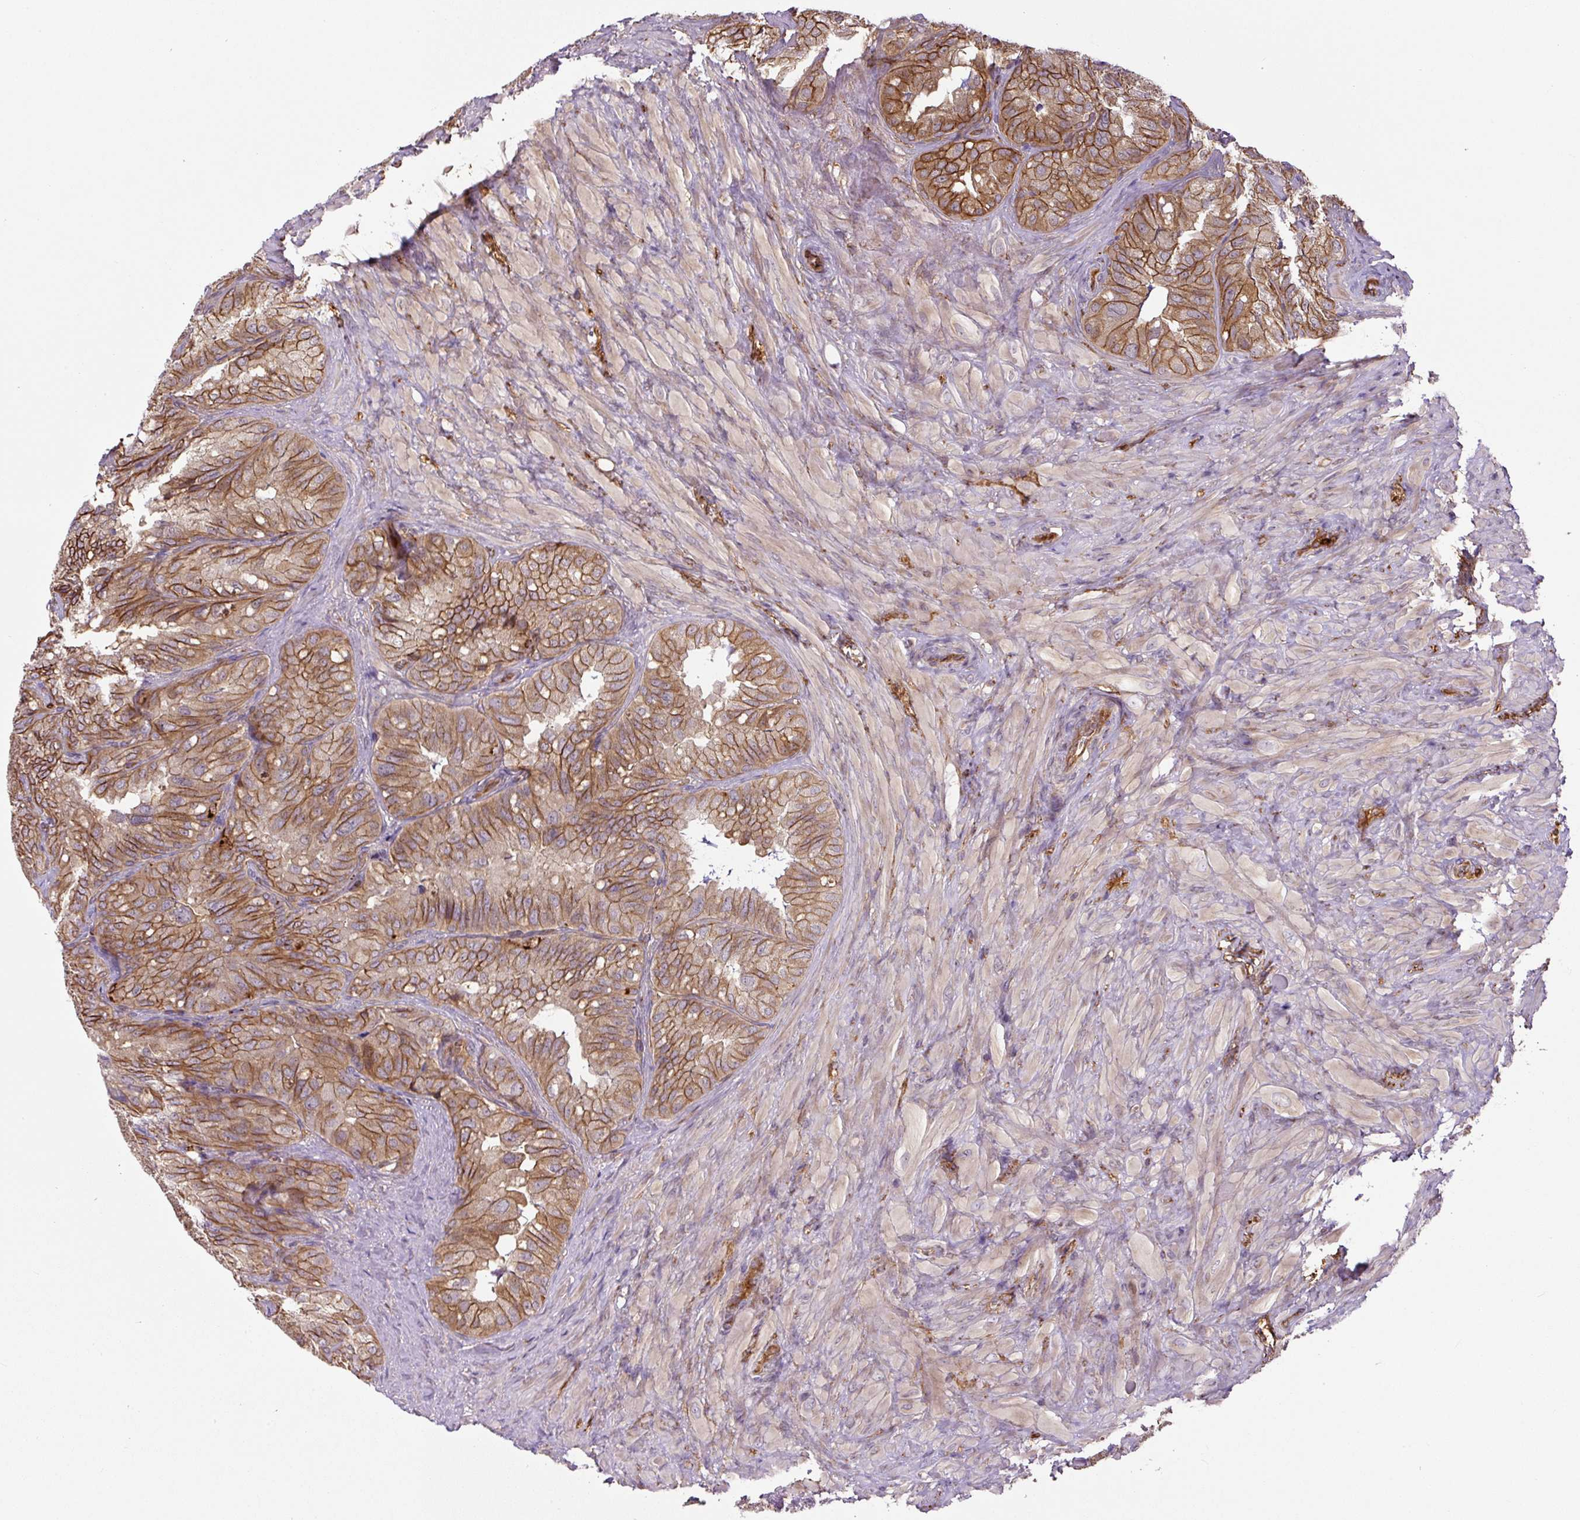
{"staining": {"intensity": "moderate", "quantity": ">75%", "location": "cytoplasmic/membranous"}, "tissue": "seminal vesicle", "cell_type": "Glandular cells", "image_type": "normal", "snomed": [{"axis": "morphology", "description": "Normal tissue, NOS"}, {"axis": "topography", "description": "Seminal veicle"}], "caption": "IHC image of normal seminal vesicle stained for a protein (brown), which exhibits medium levels of moderate cytoplasmic/membranous expression in approximately >75% of glandular cells.", "gene": "B3GALT5", "patient": {"sex": "male", "age": 69}}